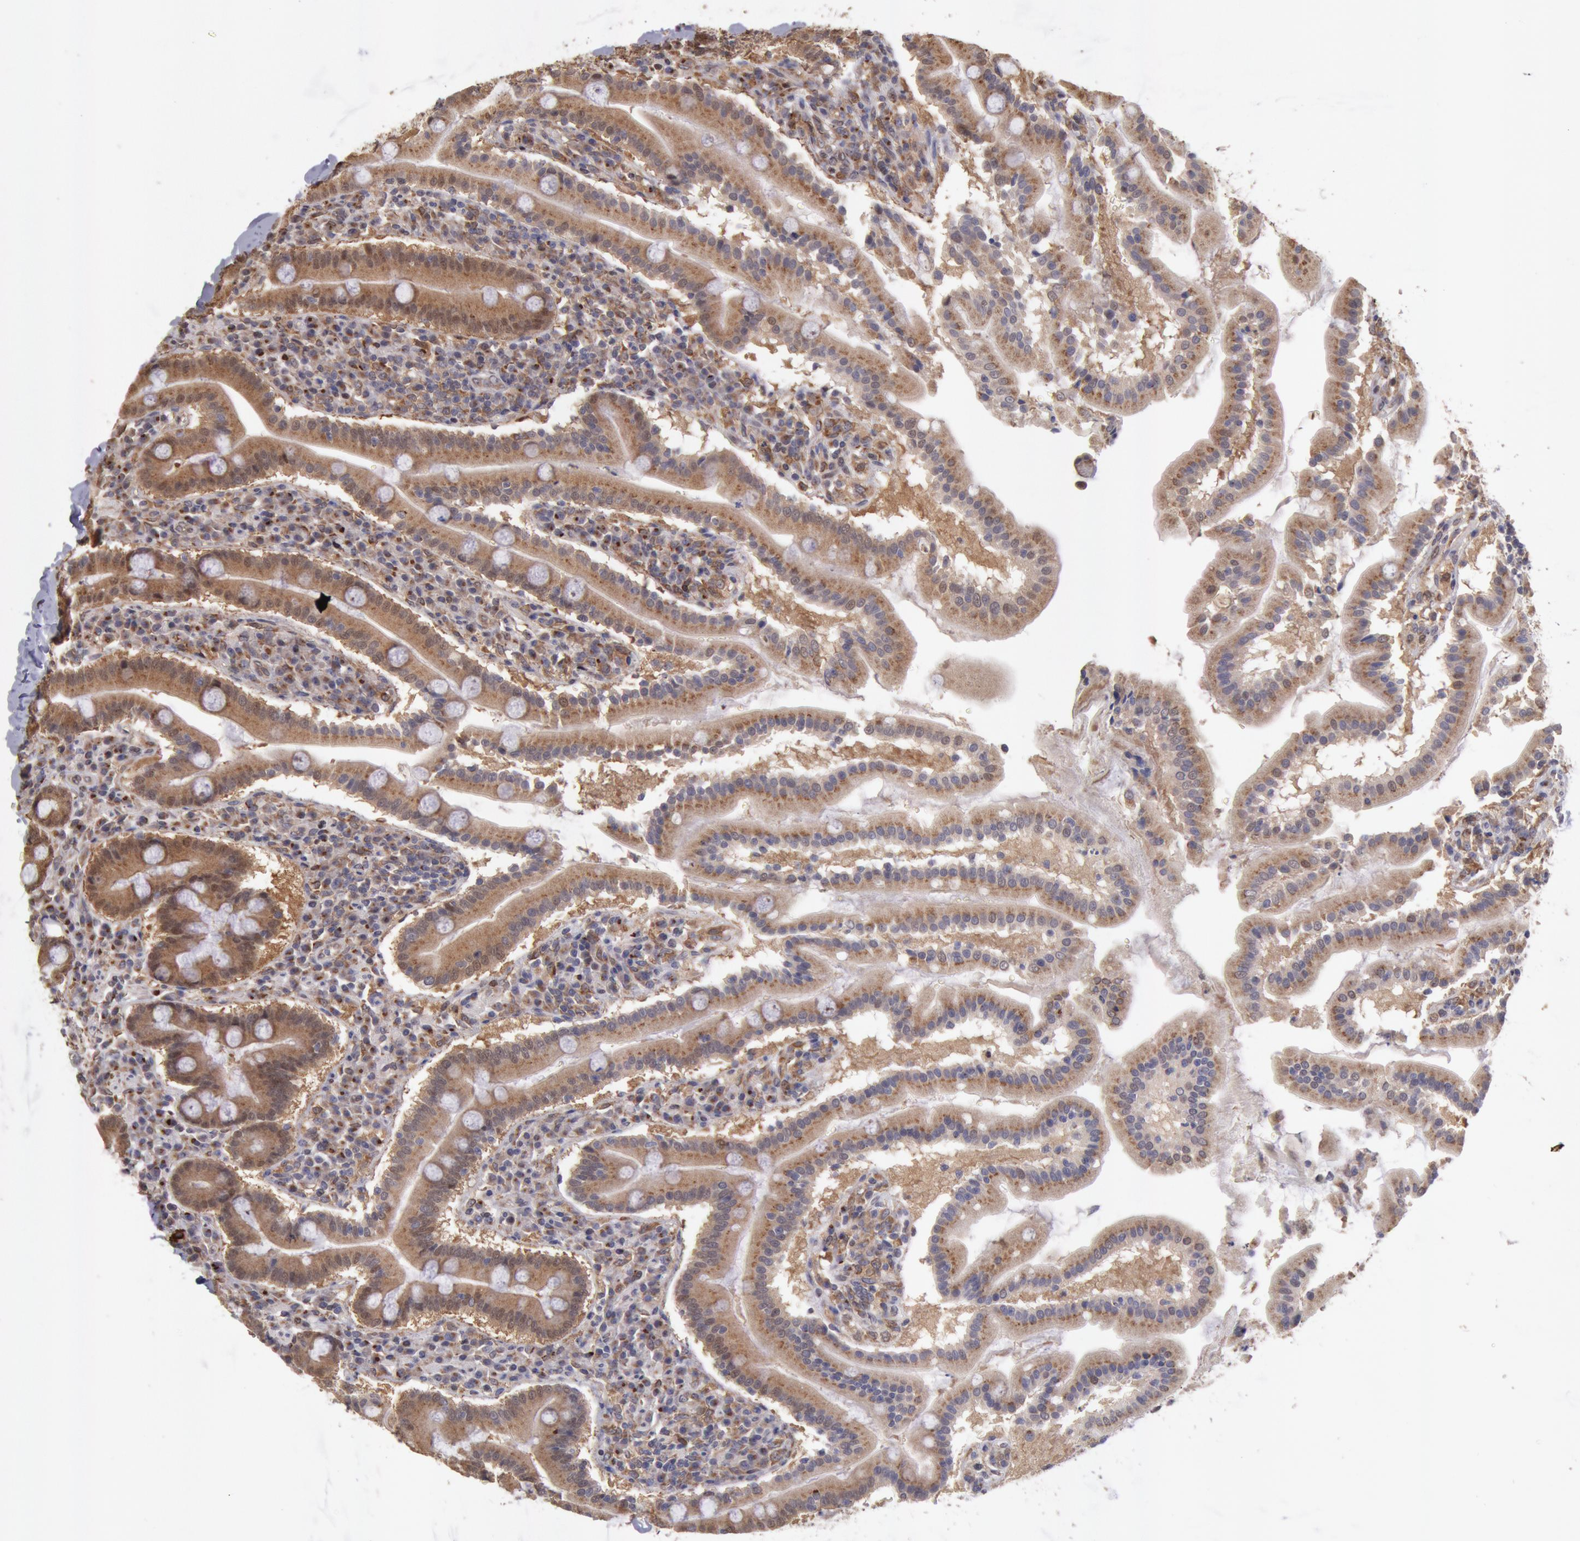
{"staining": {"intensity": "moderate", "quantity": ">75%", "location": "cytoplasmic/membranous"}, "tissue": "duodenum", "cell_type": "Glandular cells", "image_type": "normal", "snomed": [{"axis": "morphology", "description": "Normal tissue, NOS"}, {"axis": "topography", "description": "Duodenum"}], "caption": "Immunohistochemistry (IHC) image of normal duodenum: human duodenum stained using IHC exhibits medium levels of moderate protein expression localized specifically in the cytoplasmic/membranous of glandular cells, appearing as a cytoplasmic/membranous brown color.", "gene": "COMT", "patient": {"sex": "male", "age": 50}}